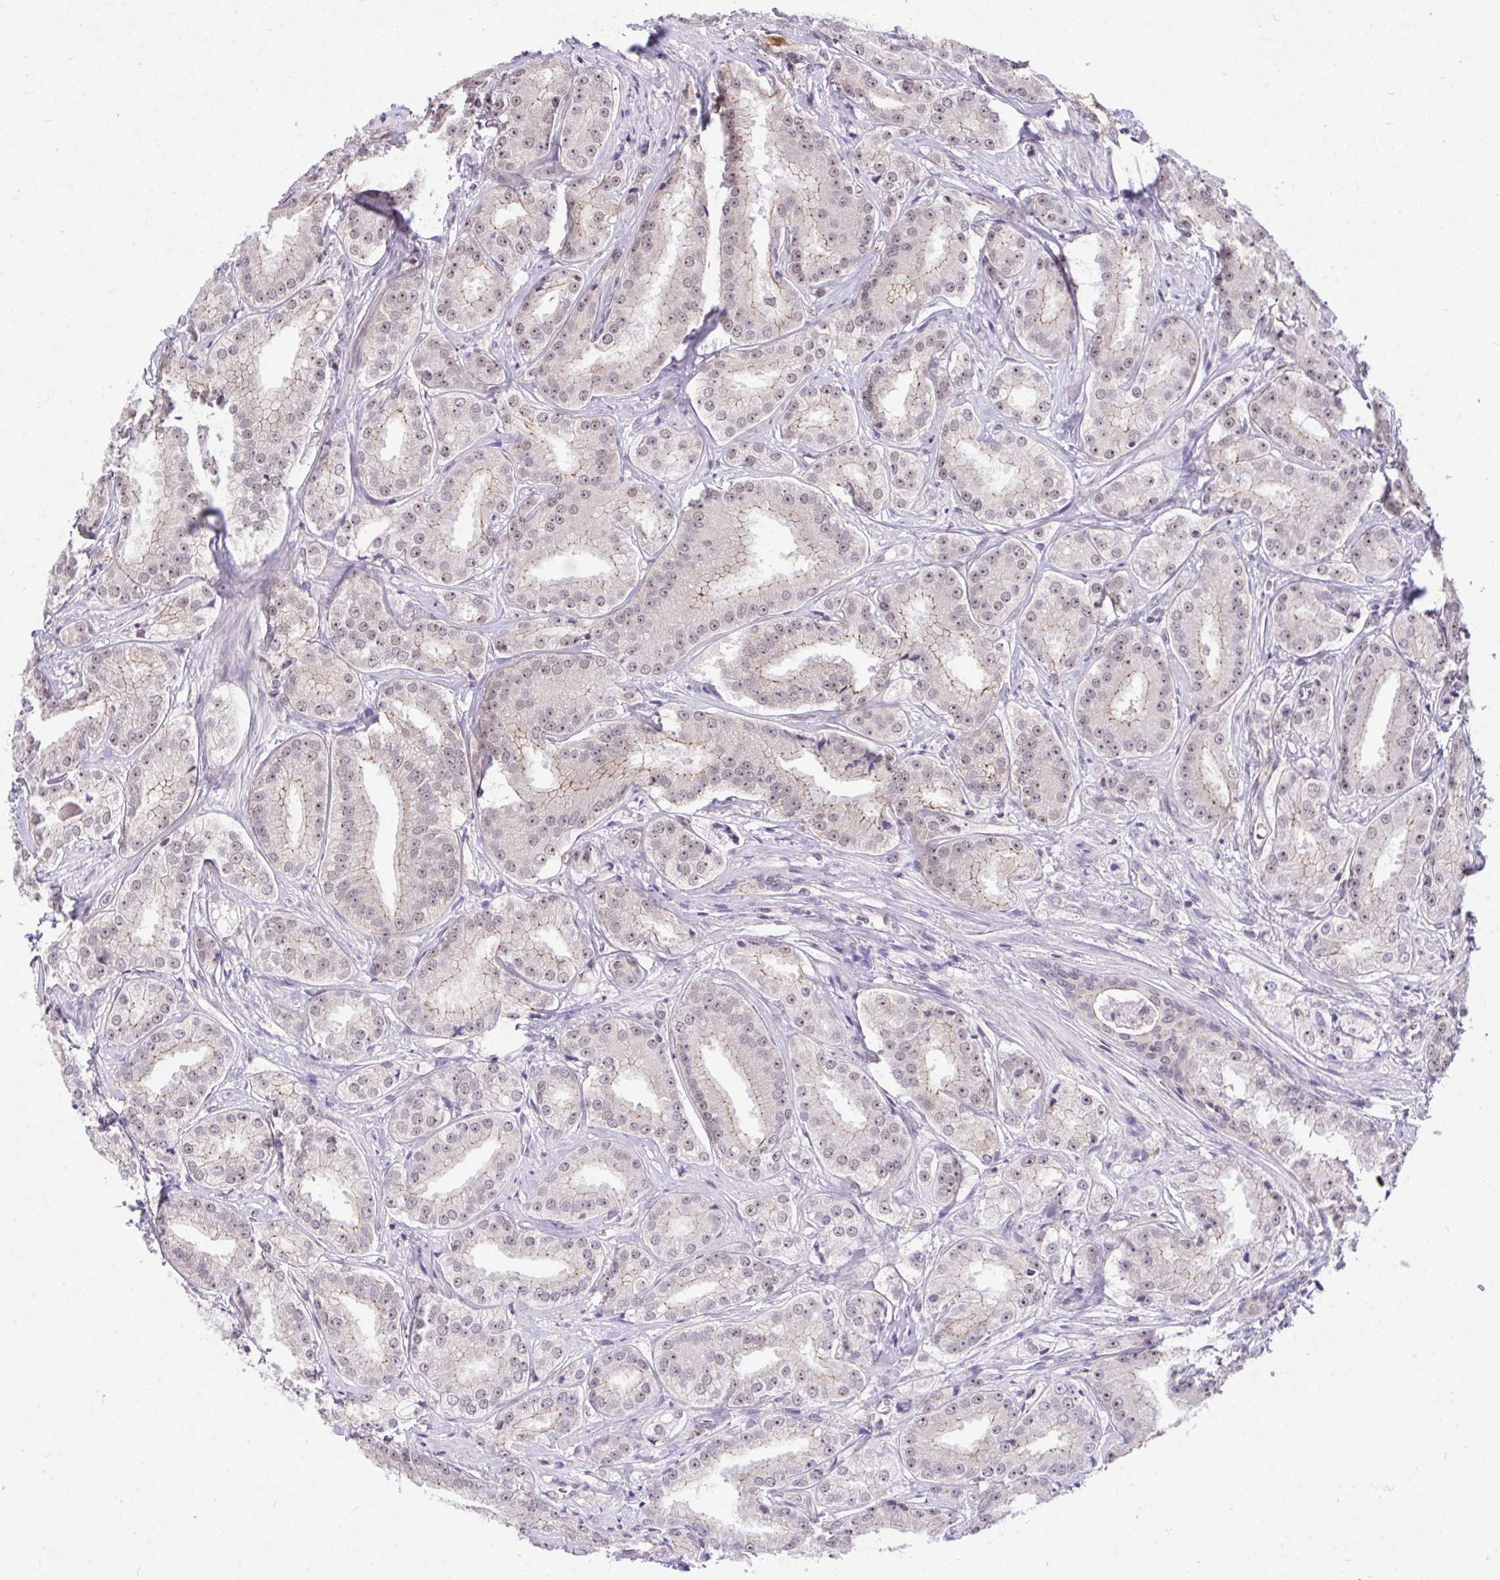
{"staining": {"intensity": "weak", "quantity": "<25%", "location": "cytoplasmic/membranous,nuclear"}, "tissue": "prostate cancer", "cell_type": "Tumor cells", "image_type": "cancer", "snomed": [{"axis": "morphology", "description": "Adenocarcinoma, High grade"}, {"axis": "topography", "description": "Prostate"}], "caption": "The histopathology image reveals no staining of tumor cells in prostate cancer.", "gene": "PPP1CA", "patient": {"sex": "male", "age": 64}}